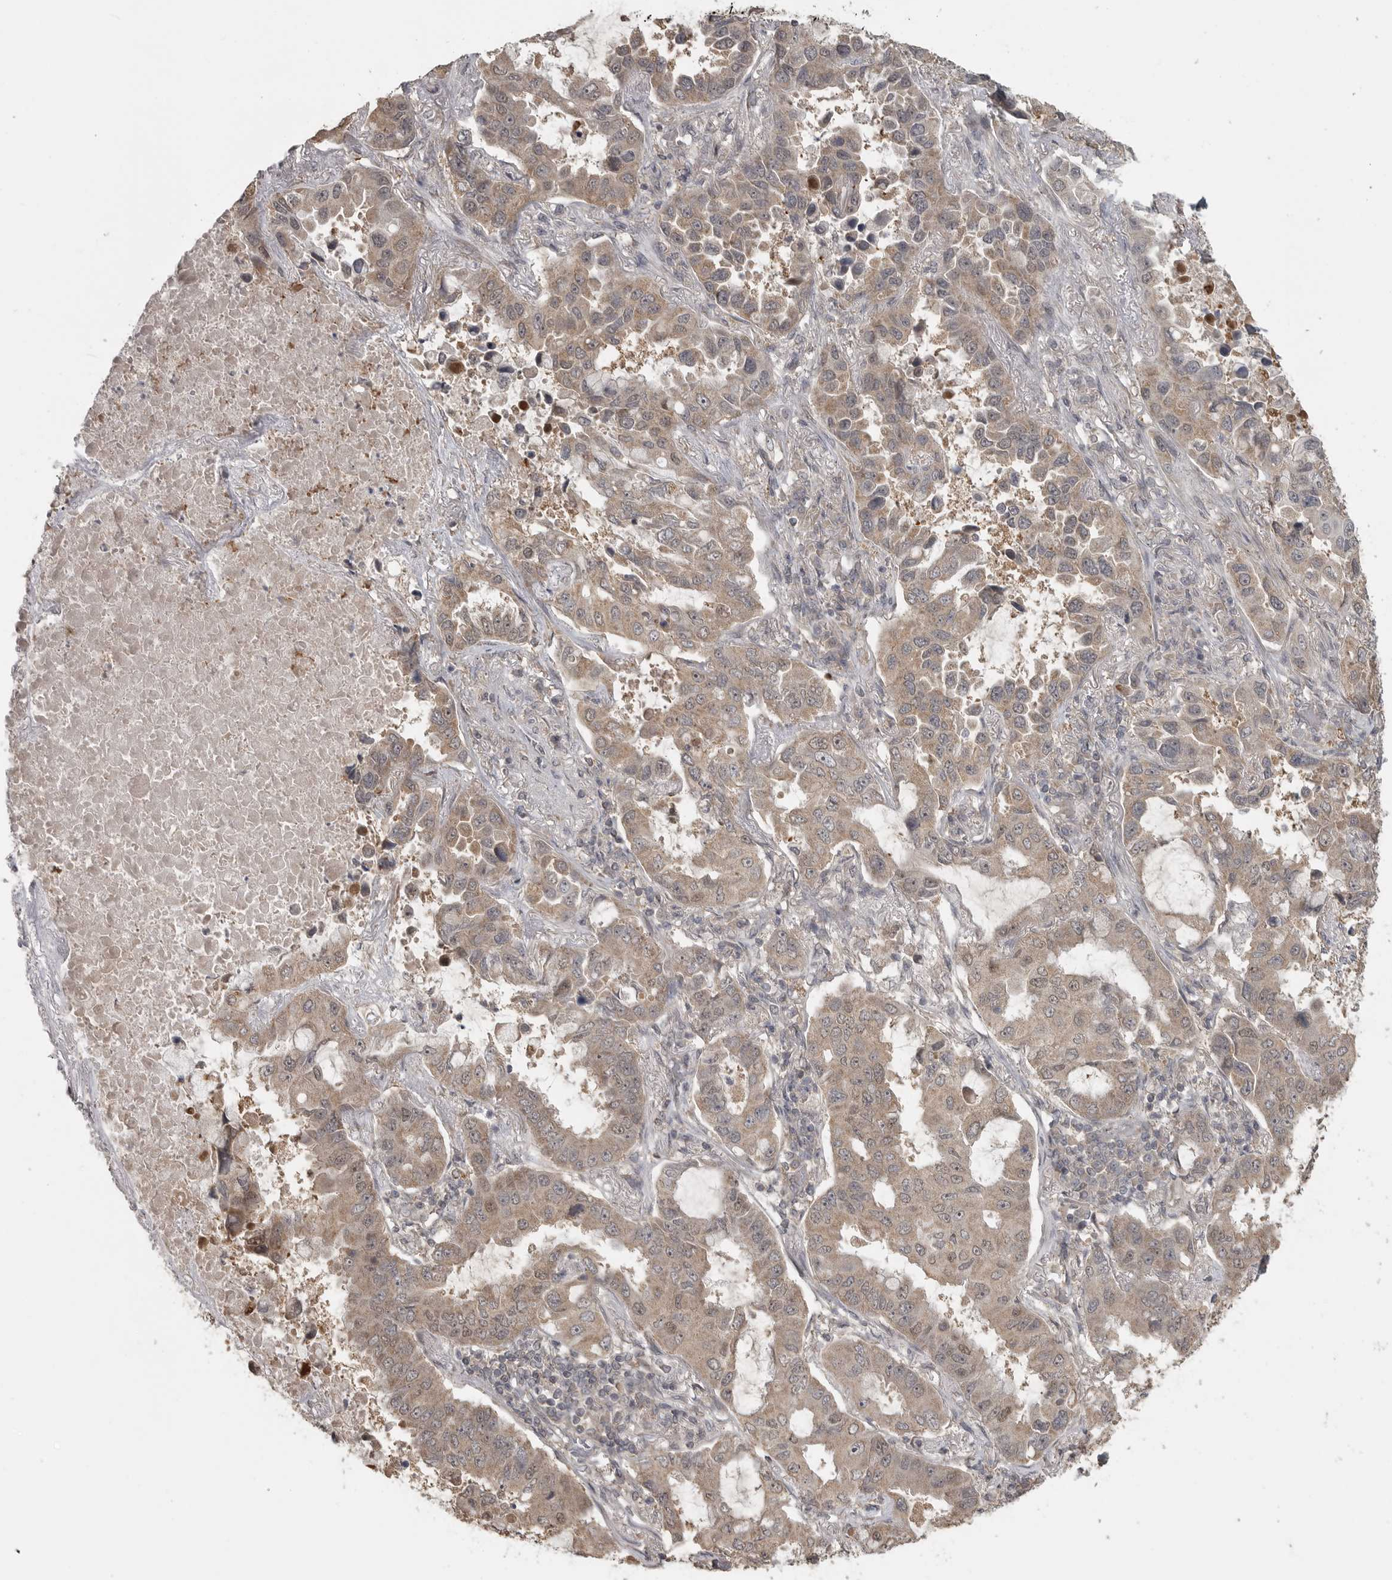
{"staining": {"intensity": "weak", "quantity": ">75%", "location": "cytoplasmic/membranous"}, "tissue": "lung cancer", "cell_type": "Tumor cells", "image_type": "cancer", "snomed": [{"axis": "morphology", "description": "Adenocarcinoma, NOS"}, {"axis": "topography", "description": "Lung"}], "caption": "Immunohistochemistry histopathology image of neoplastic tissue: lung cancer stained using immunohistochemistry reveals low levels of weak protein expression localized specifically in the cytoplasmic/membranous of tumor cells, appearing as a cytoplasmic/membranous brown color.", "gene": "LLGL1", "patient": {"sex": "male", "age": 64}}